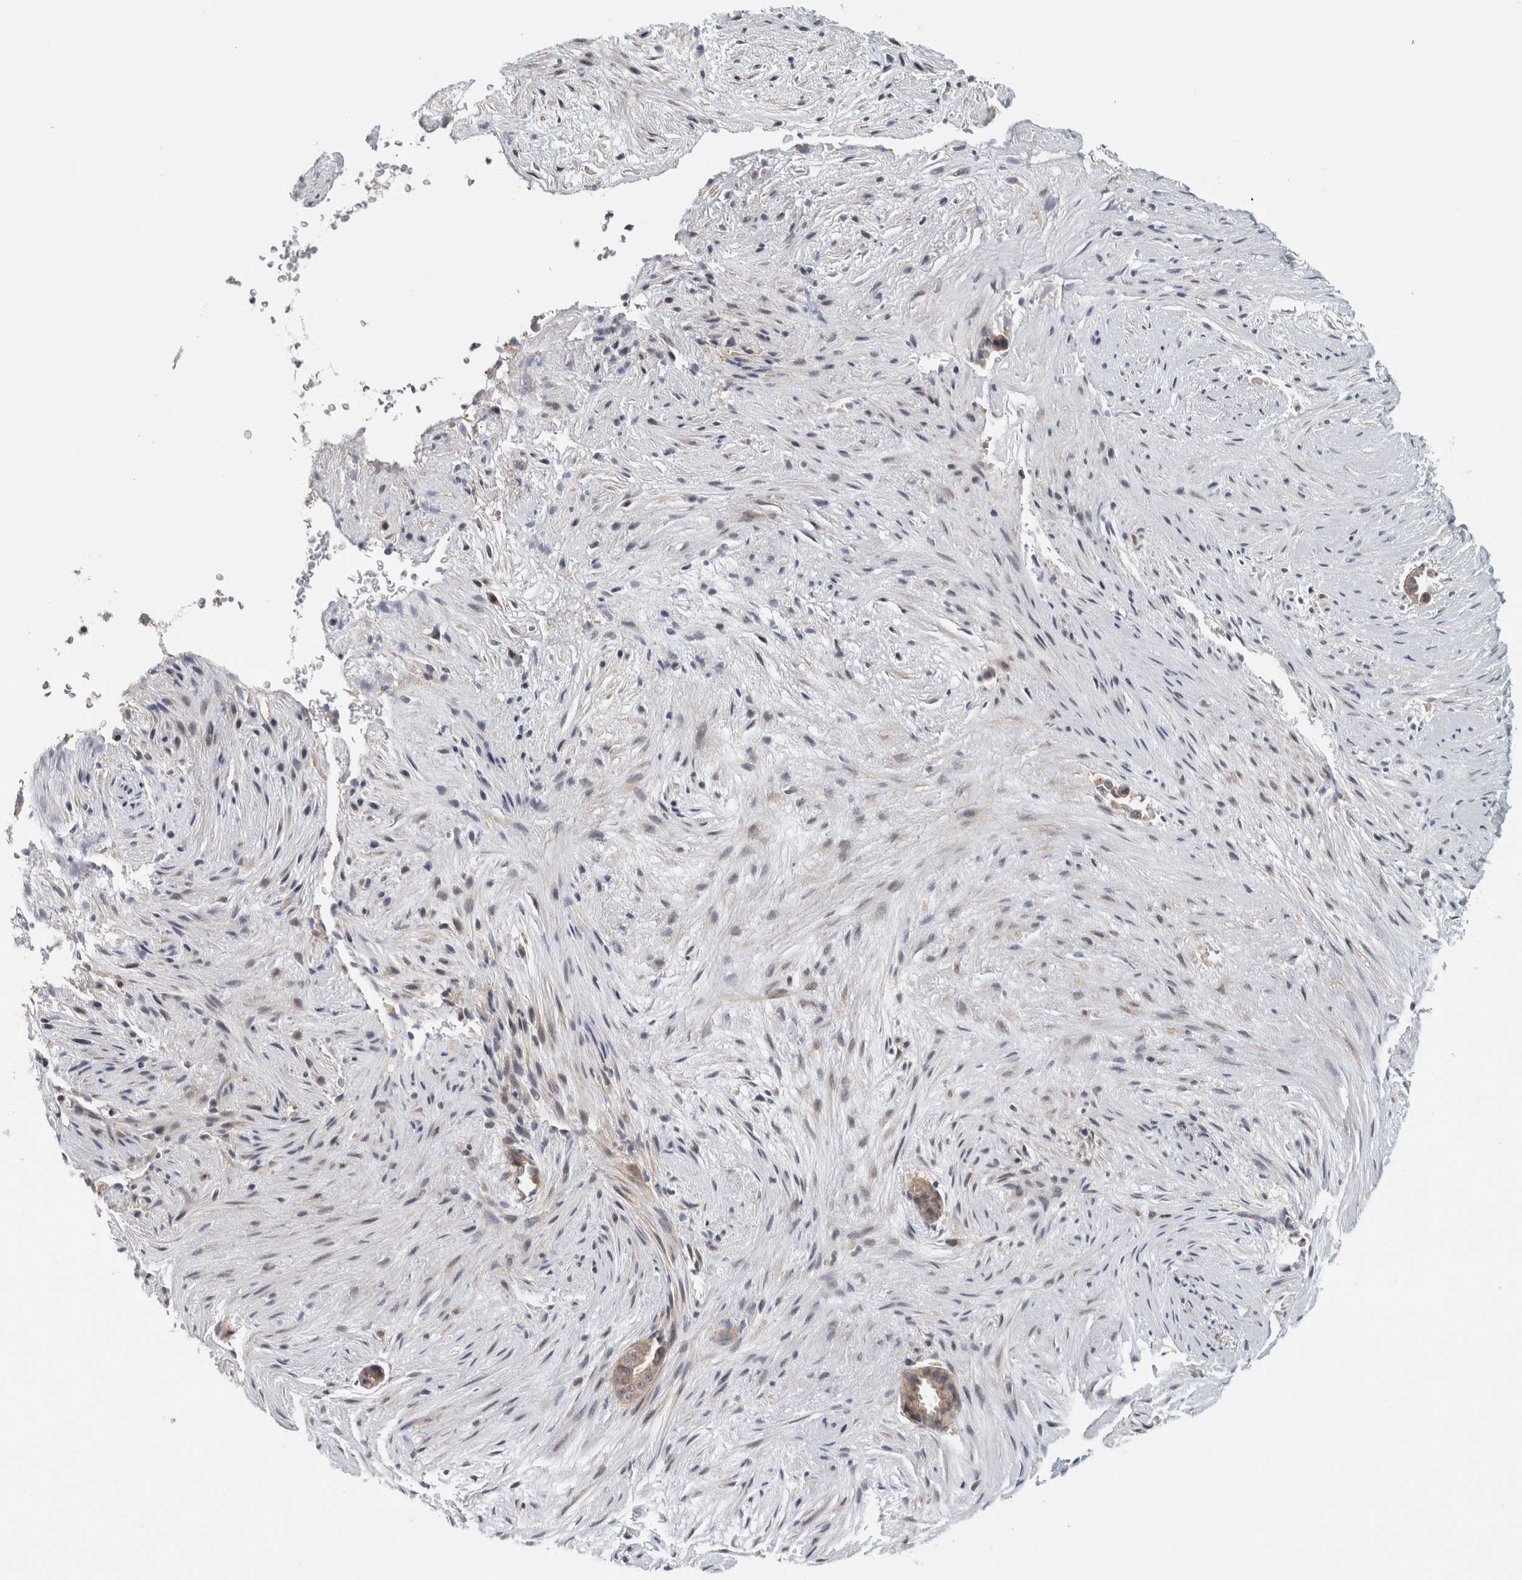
{"staining": {"intensity": "weak", "quantity": ">75%", "location": "cytoplasmic/membranous"}, "tissue": "liver cancer", "cell_type": "Tumor cells", "image_type": "cancer", "snomed": [{"axis": "morphology", "description": "Cholangiocarcinoma"}, {"axis": "topography", "description": "Liver"}], "caption": "Cholangiocarcinoma (liver) stained for a protein (brown) demonstrates weak cytoplasmic/membranous positive positivity in approximately >75% of tumor cells.", "gene": "ZNF804B", "patient": {"sex": "female", "age": 55}}